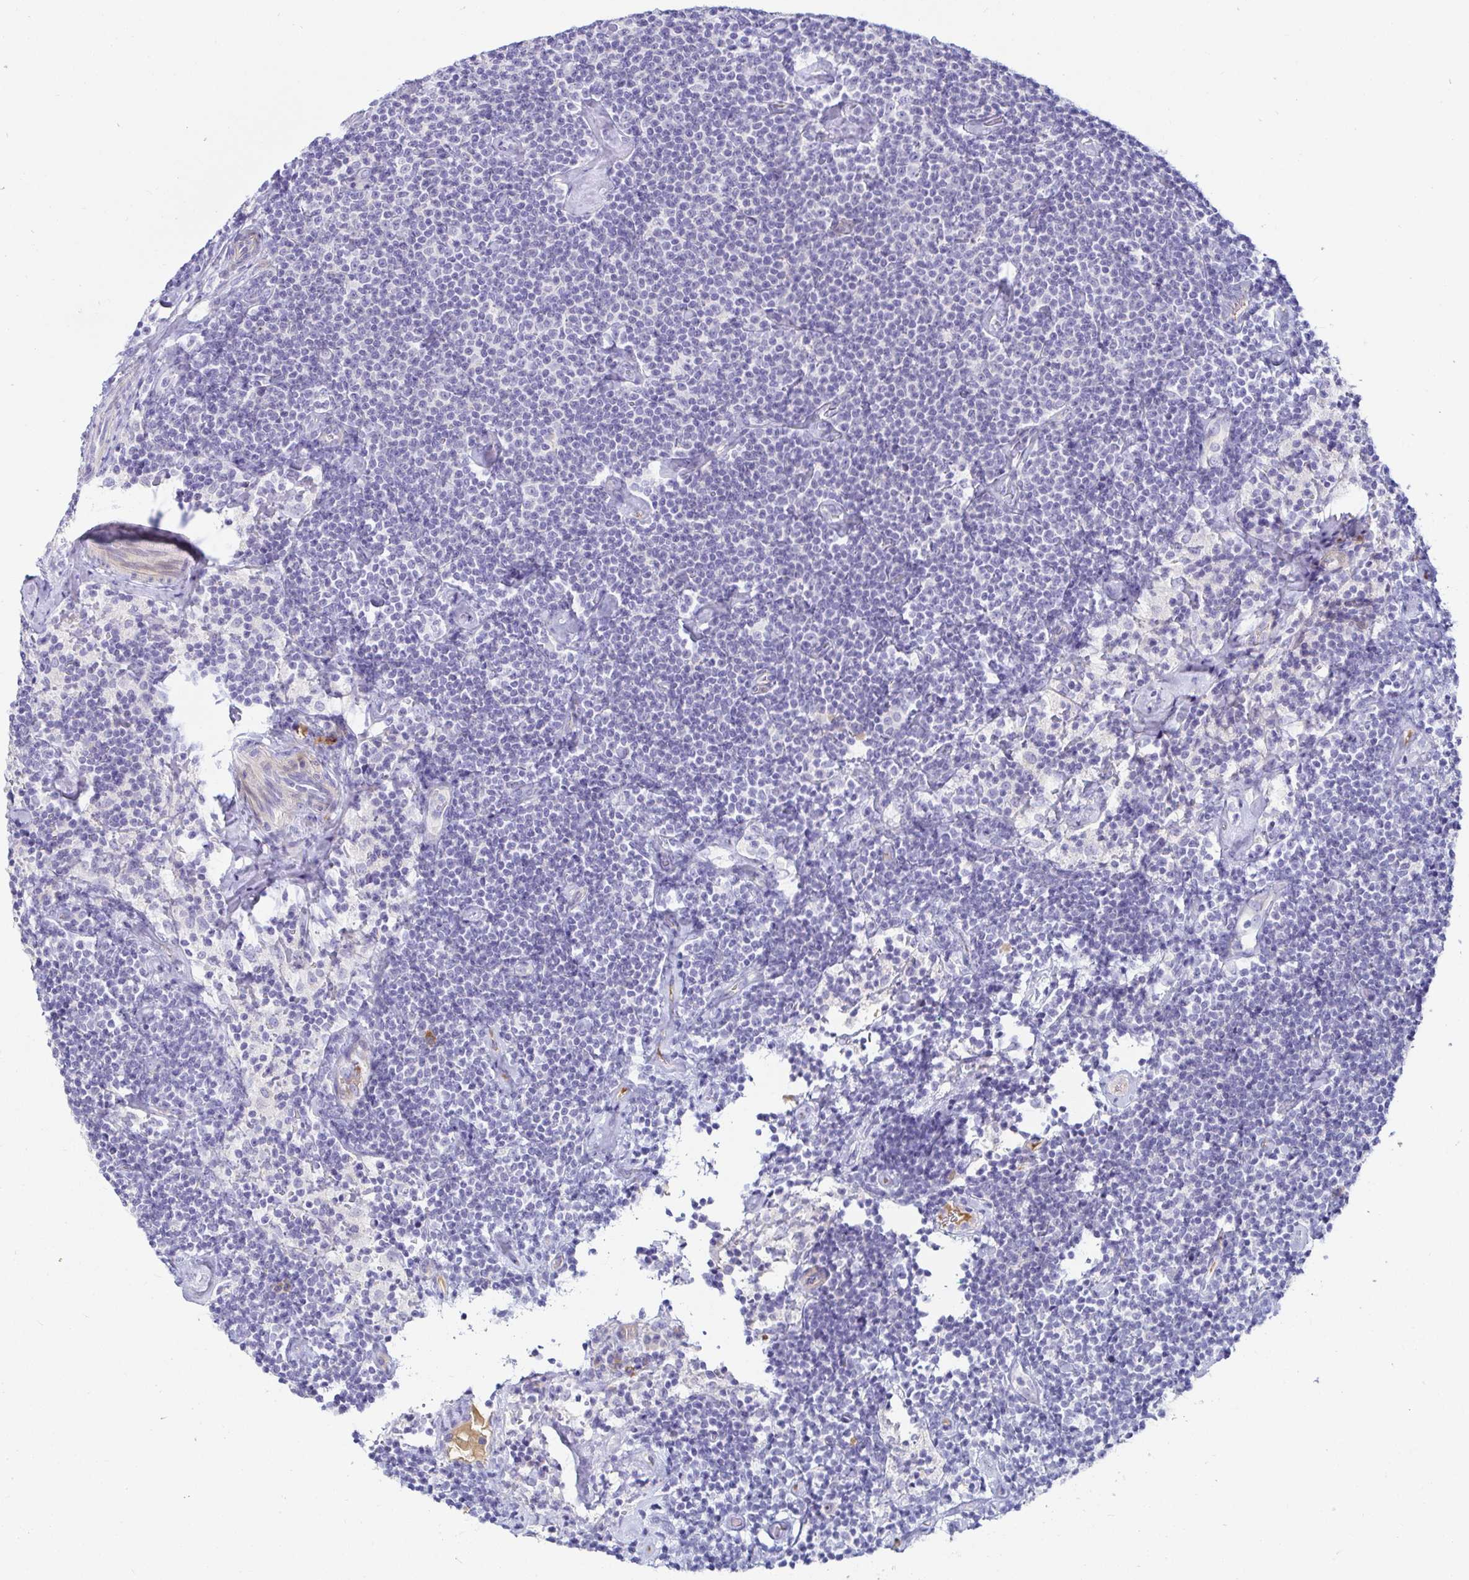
{"staining": {"intensity": "negative", "quantity": "none", "location": "none"}, "tissue": "lymphoma", "cell_type": "Tumor cells", "image_type": "cancer", "snomed": [{"axis": "morphology", "description": "Malignant lymphoma, non-Hodgkin's type, Low grade"}, {"axis": "topography", "description": "Lymph node"}], "caption": "A histopathology image of malignant lymphoma, non-Hodgkin's type (low-grade) stained for a protein demonstrates no brown staining in tumor cells. (DAB IHC, high magnification).", "gene": "C4orf17", "patient": {"sex": "male", "age": 81}}